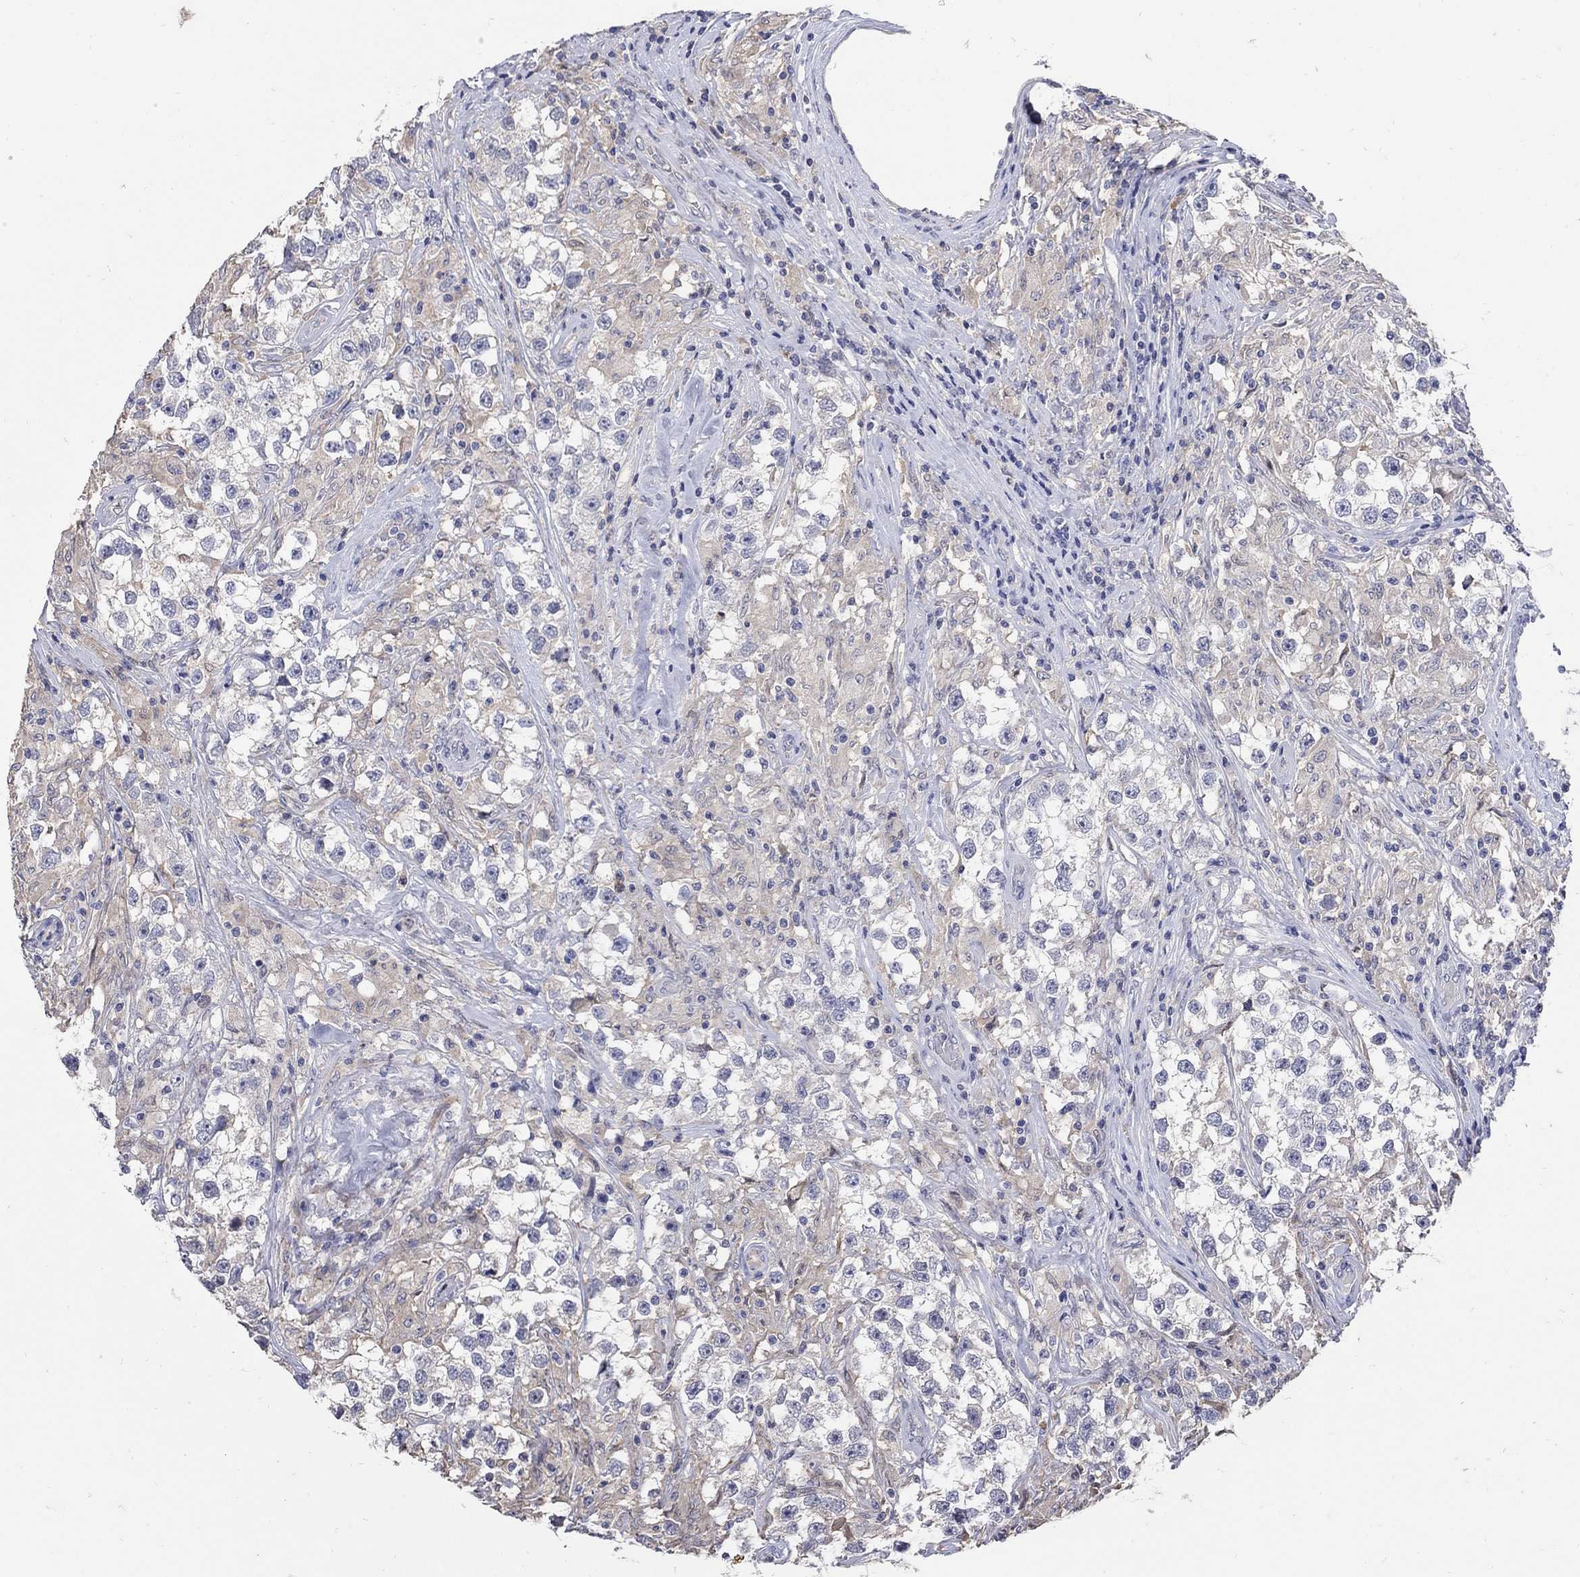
{"staining": {"intensity": "weak", "quantity": "25%-75%", "location": "cytoplasmic/membranous"}, "tissue": "testis cancer", "cell_type": "Tumor cells", "image_type": "cancer", "snomed": [{"axis": "morphology", "description": "Seminoma, NOS"}, {"axis": "topography", "description": "Testis"}], "caption": "Protein expression analysis of human testis cancer (seminoma) reveals weak cytoplasmic/membranous expression in approximately 25%-75% of tumor cells.", "gene": "CETN1", "patient": {"sex": "male", "age": 46}}